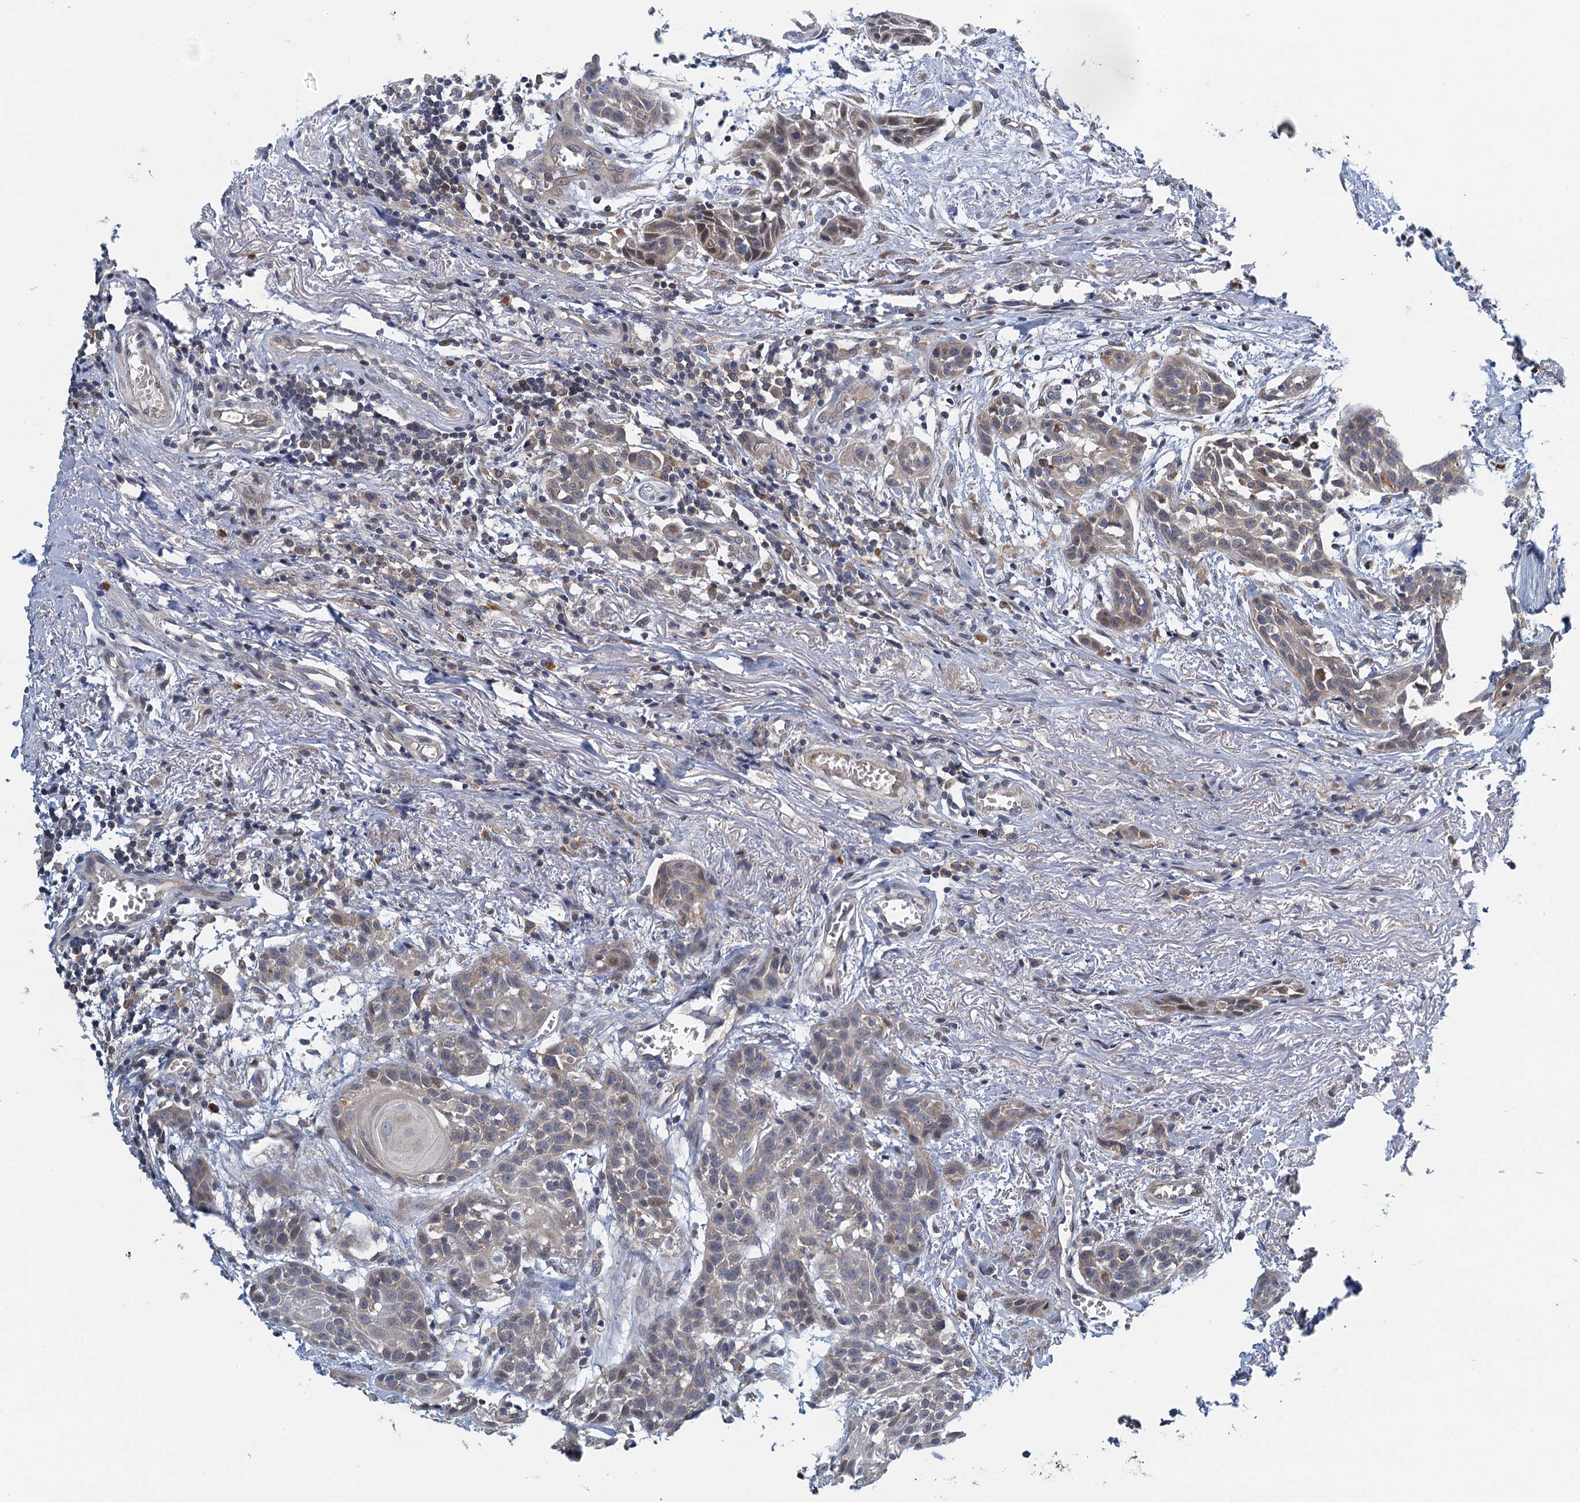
{"staining": {"intensity": "weak", "quantity": "<25%", "location": "cytoplasmic/membranous"}, "tissue": "head and neck cancer", "cell_type": "Tumor cells", "image_type": "cancer", "snomed": [{"axis": "morphology", "description": "Squamous cell carcinoma, NOS"}, {"axis": "topography", "description": "Oral tissue"}, {"axis": "topography", "description": "Head-Neck"}], "caption": "Immunohistochemistry of human head and neck cancer (squamous cell carcinoma) demonstrates no staining in tumor cells.", "gene": "ALG2", "patient": {"sex": "female", "age": 50}}